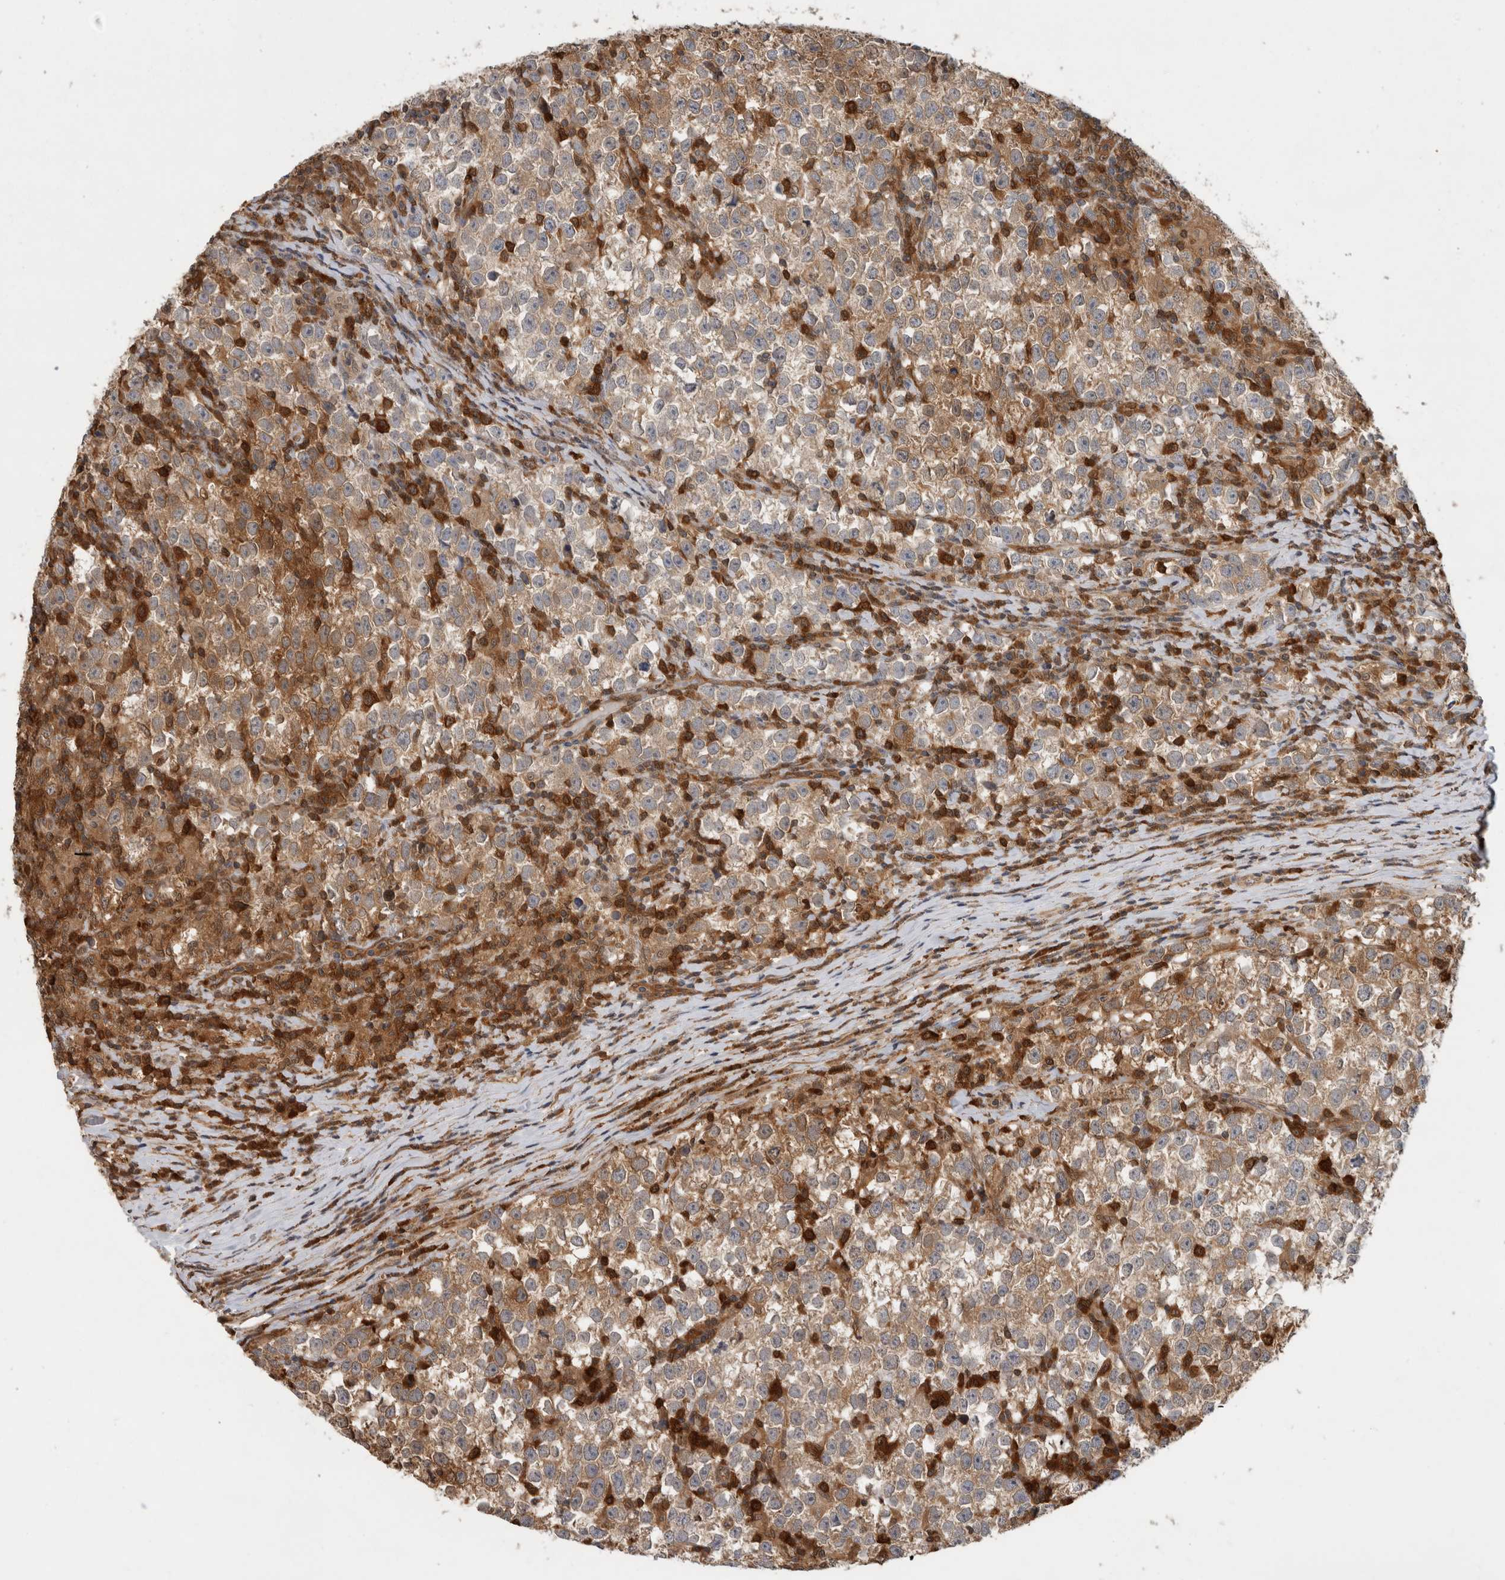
{"staining": {"intensity": "weak", "quantity": ">75%", "location": "cytoplasmic/membranous"}, "tissue": "testis cancer", "cell_type": "Tumor cells", "image_type": "cancer", "snomed": [{"axis": "morphology", "description": "Normal tissue, NOS"}, {"axis": "morphology", "description": "Seminoma, NOS"}, {"axis": "topography", "description": "Testis"}], "caption": "Immunohistochemistry (IHC) image of neoplastic tissue: testis cancer stained using IHC demonstrates low levels of weak protein expression localized specifically in the cytoplasmic/membranous of tumor cells, appearing as a cytoplasmic/membranous brown color.", "gene": "ASTN2", "patient": {"sex": "male", "age": 43}}